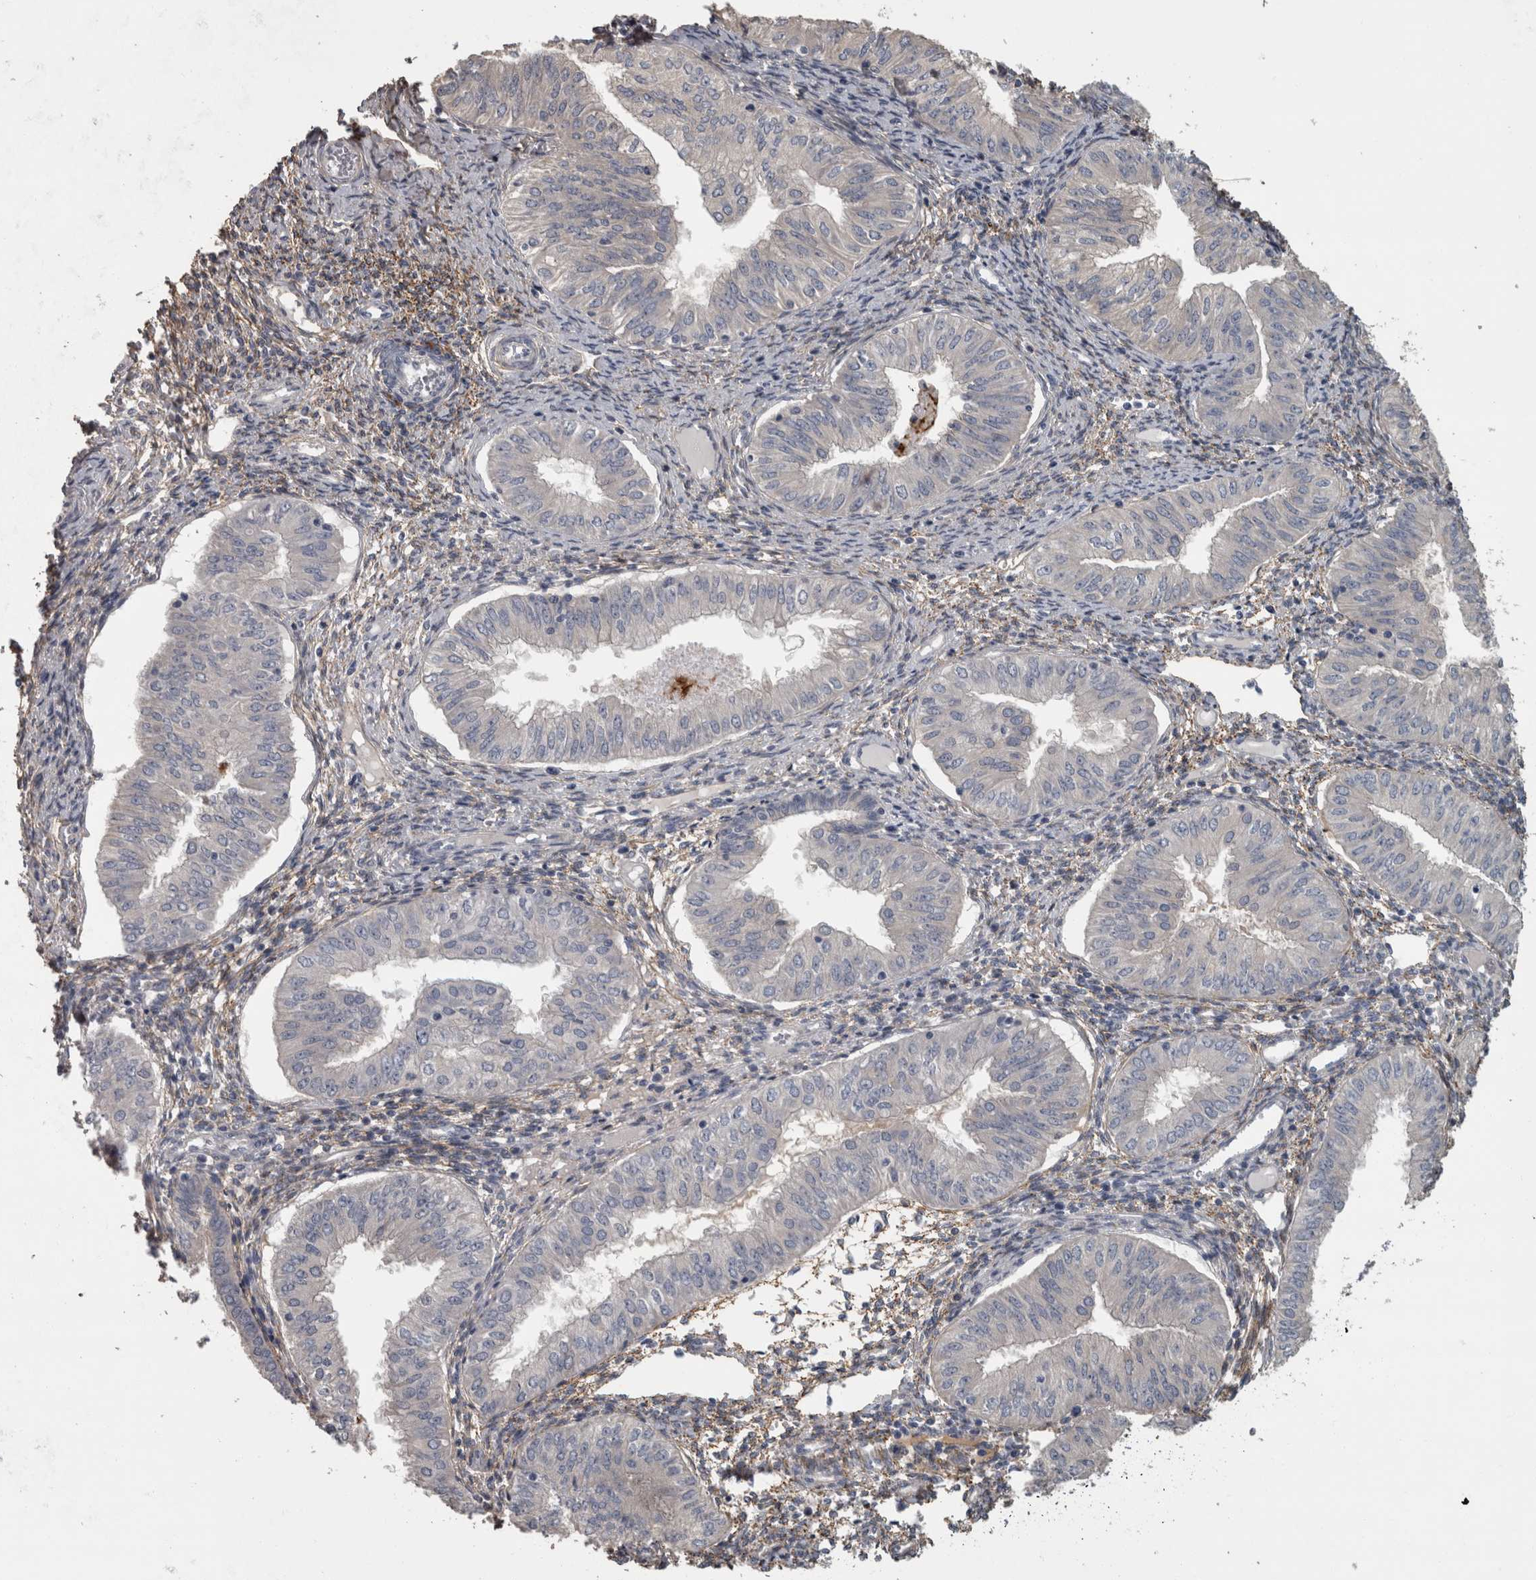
{"staining": {"intensity": "negative", "quantity": "none", "location": "none"}, "tissue": "endometrial cancer", "cell_type": "Tumor cells", "image_type": "cancer", "snomed": [{"axis": "morphology", "description": "Normal tissue, NOS"}, {"axis": "morphology", "description": "Adenocarcinoma, NOS"}, {"axis": "topography", "description": "Endometrium"}], "caption": "A histopathology image of human endometrial cancer is negative for staining in tumor cells.", "gene": "EFEMP2", "patient": {"sex": "female", "age": 53}}